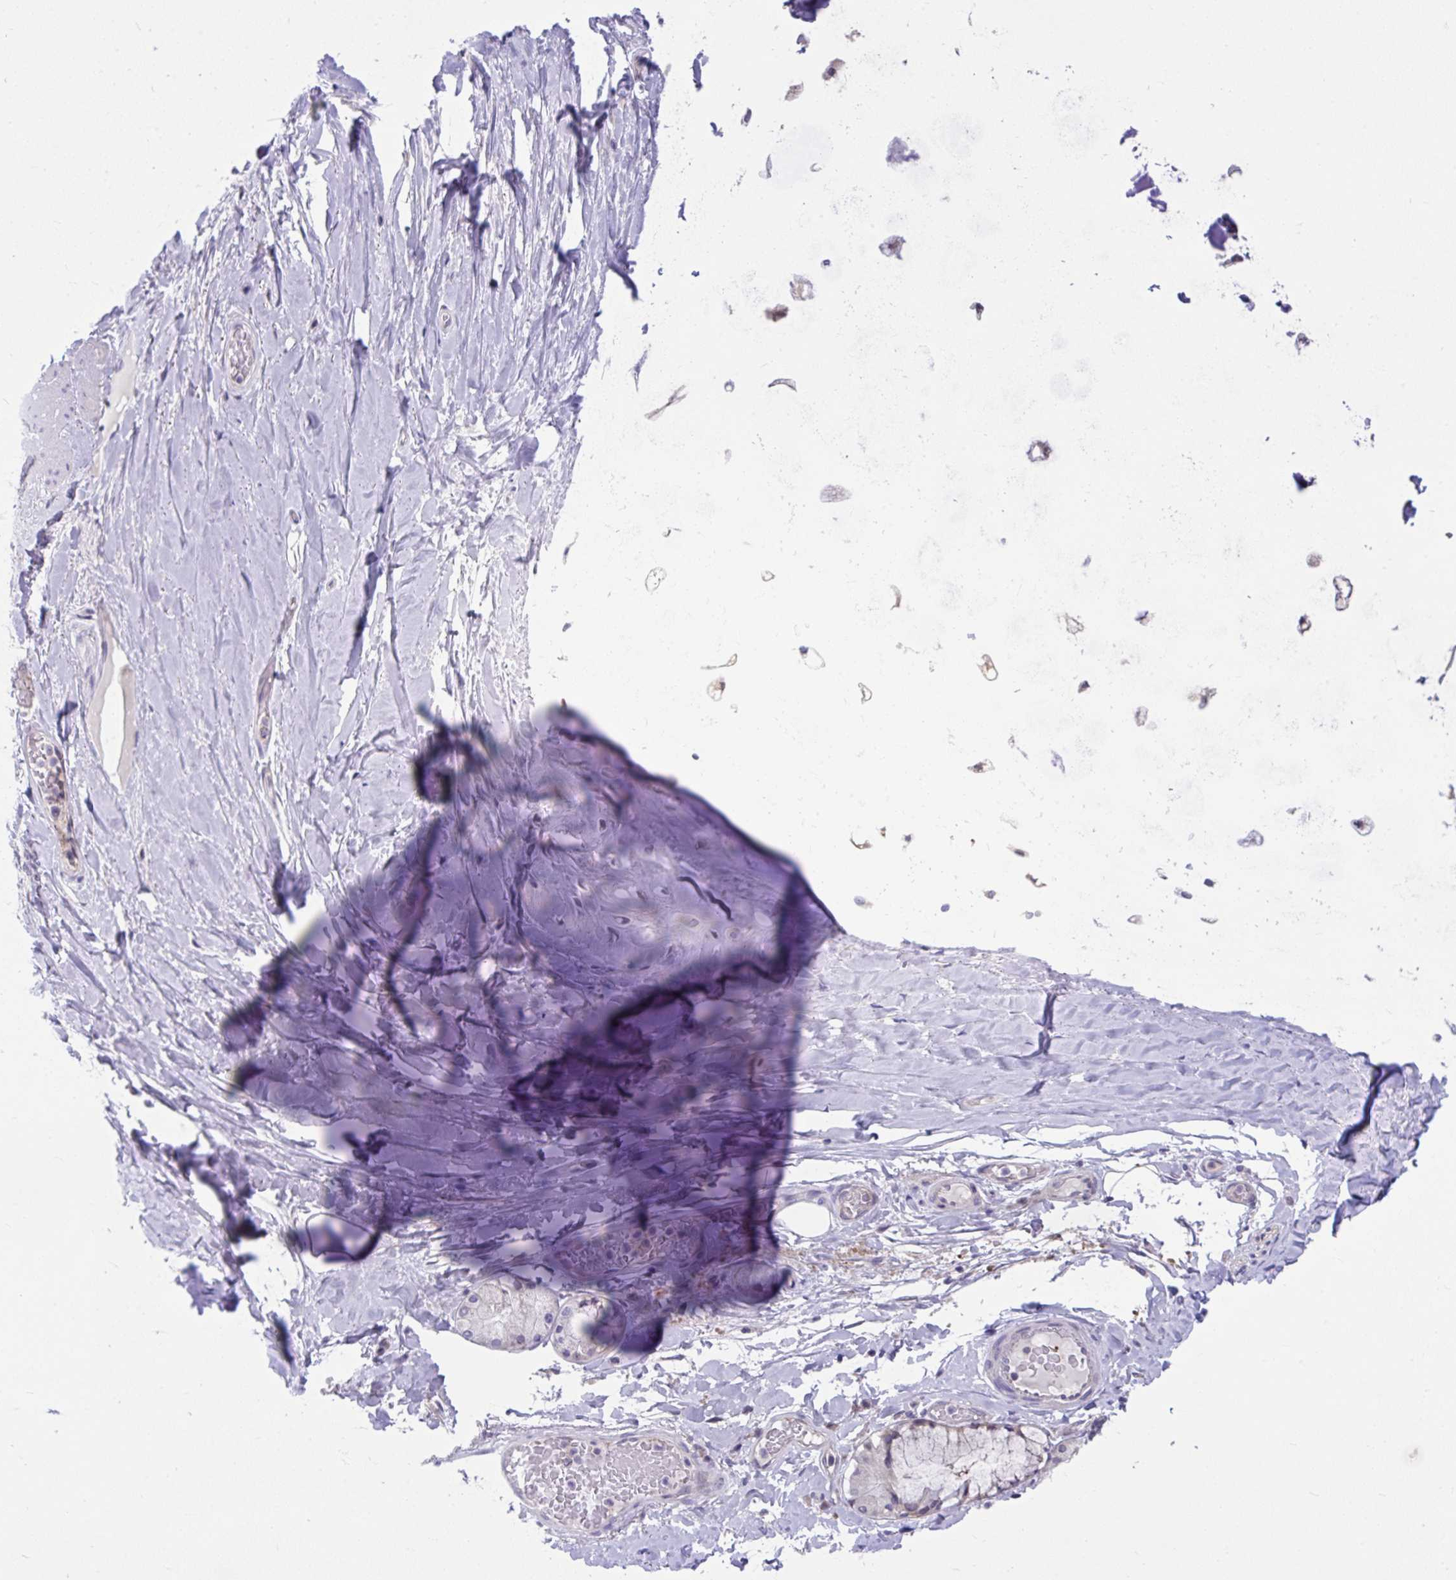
{"staining": {"intensity": "negative", "quantity": "none", "location": "none"}, "tissue": "soft tissue", "cell_type": "Chondrocytes", "image_type": "normal", "snomed": [{"axis": "morphology", "description": "Normal tissue, NOS"}, {"axis": "topography", "description": "Cartilage tissue"}, {"axis": "topography", "description": "Bronchus"}], "caption": "This micrograph is of benign soft tissue stained with immunohistochemistry to label a protein in brown with the nuclei are counter-stained blue. There is no expression in chondrocytes.", "gene": "PCDHB7", "patient": {"sex": "male", "age": 64}}